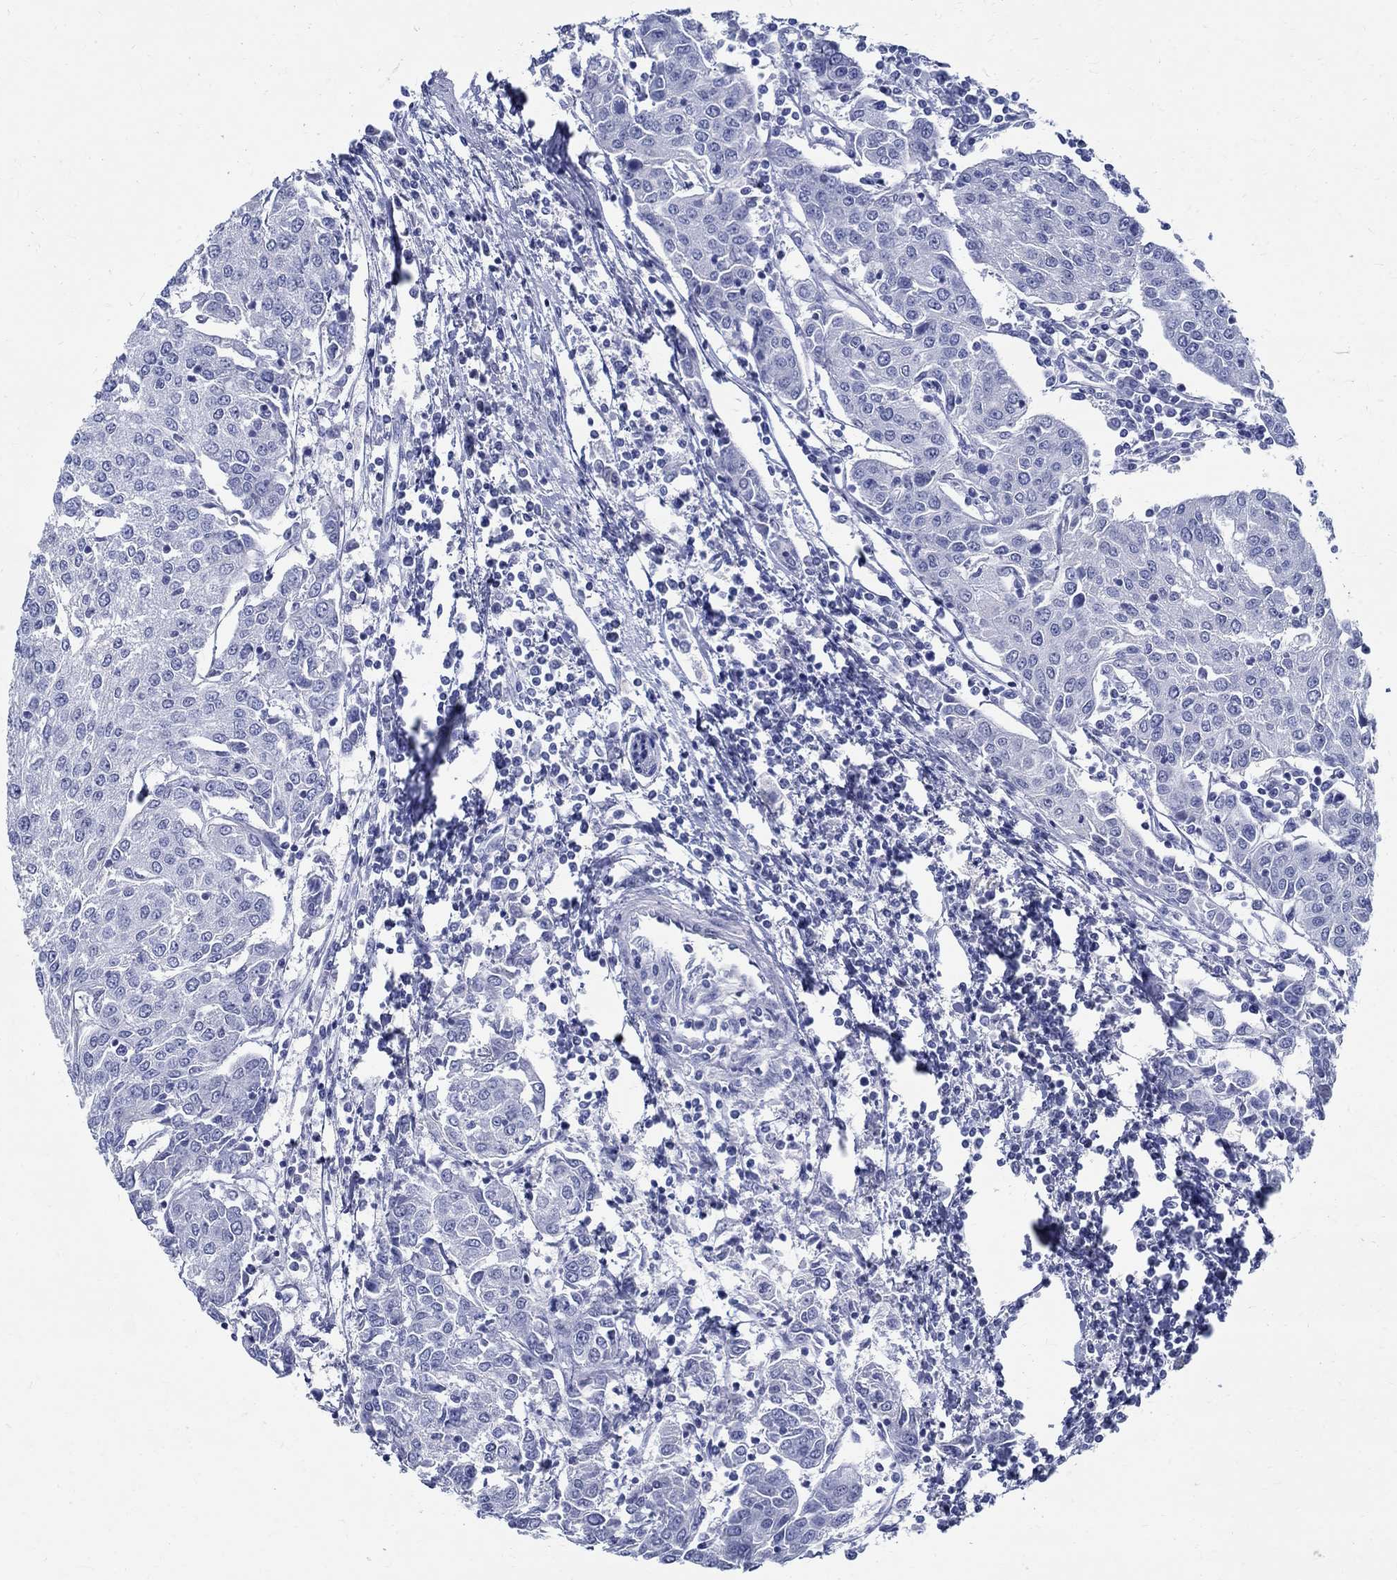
{"staining": {"intensity": "negative", "quantity": "none", "location": "none"}, "tissue": "urothelial cancer", "cell_type": "Tumor cells", "image_type": "cancer", "snomed": [{"axis": "morphology", "description": "Urothelial carcinoma, High grade"}, {"axis": "topography", "description": "Urinary bladder"}], "caption": "IHC of human urothelial carcinoma (high-grade) exhibits no expression in tumor cells. (Brightfield microscopy of DAB immunohistochemistry (IHC) at high magnification).", "gene": "BSPRY", "patient": {"sex": "female", "age": 85}}